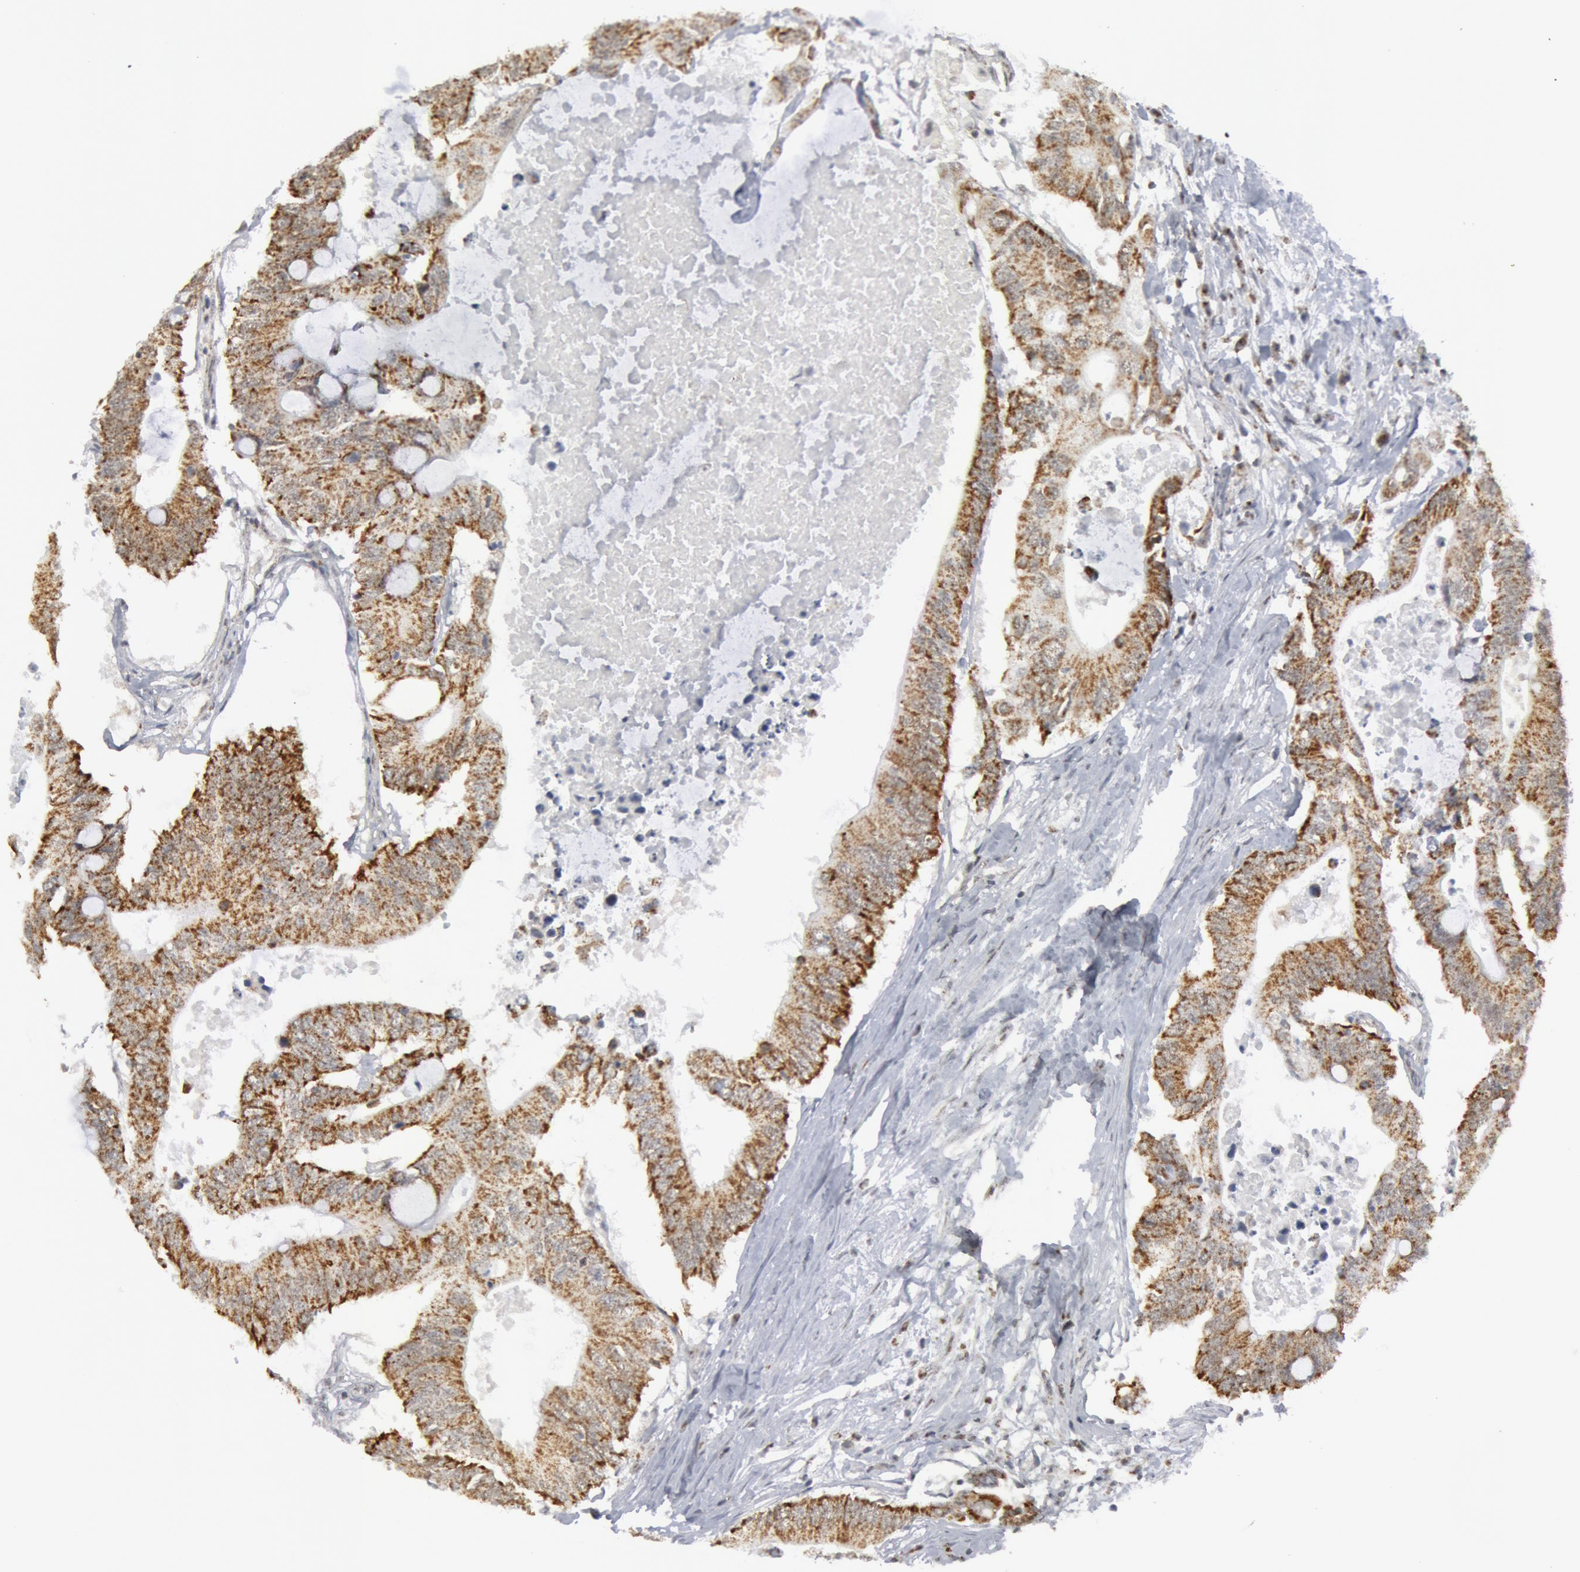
{"staining": {"intensity": "moderate", "quantity": ">75%", "location": "cytoplasmic/membranous"}, "tissue": "colorectal cancer", "cell_type": "Tumor cells", "image_type": "cancer", "snomed": [{"axis": "morphology", "description": "Adenocarcinoma, NOS"}, {"axis": "topography", "description": "Colon"}], "caption": "About >75% of tumor cells in colorectal adenocarcinoma demonstrate moderate cytoplasmic/membranous protein positivity as visualized by brown immunohistochemical staining.", "gene": "CASP9", "patient": {"sex": "male", "age": 71}}